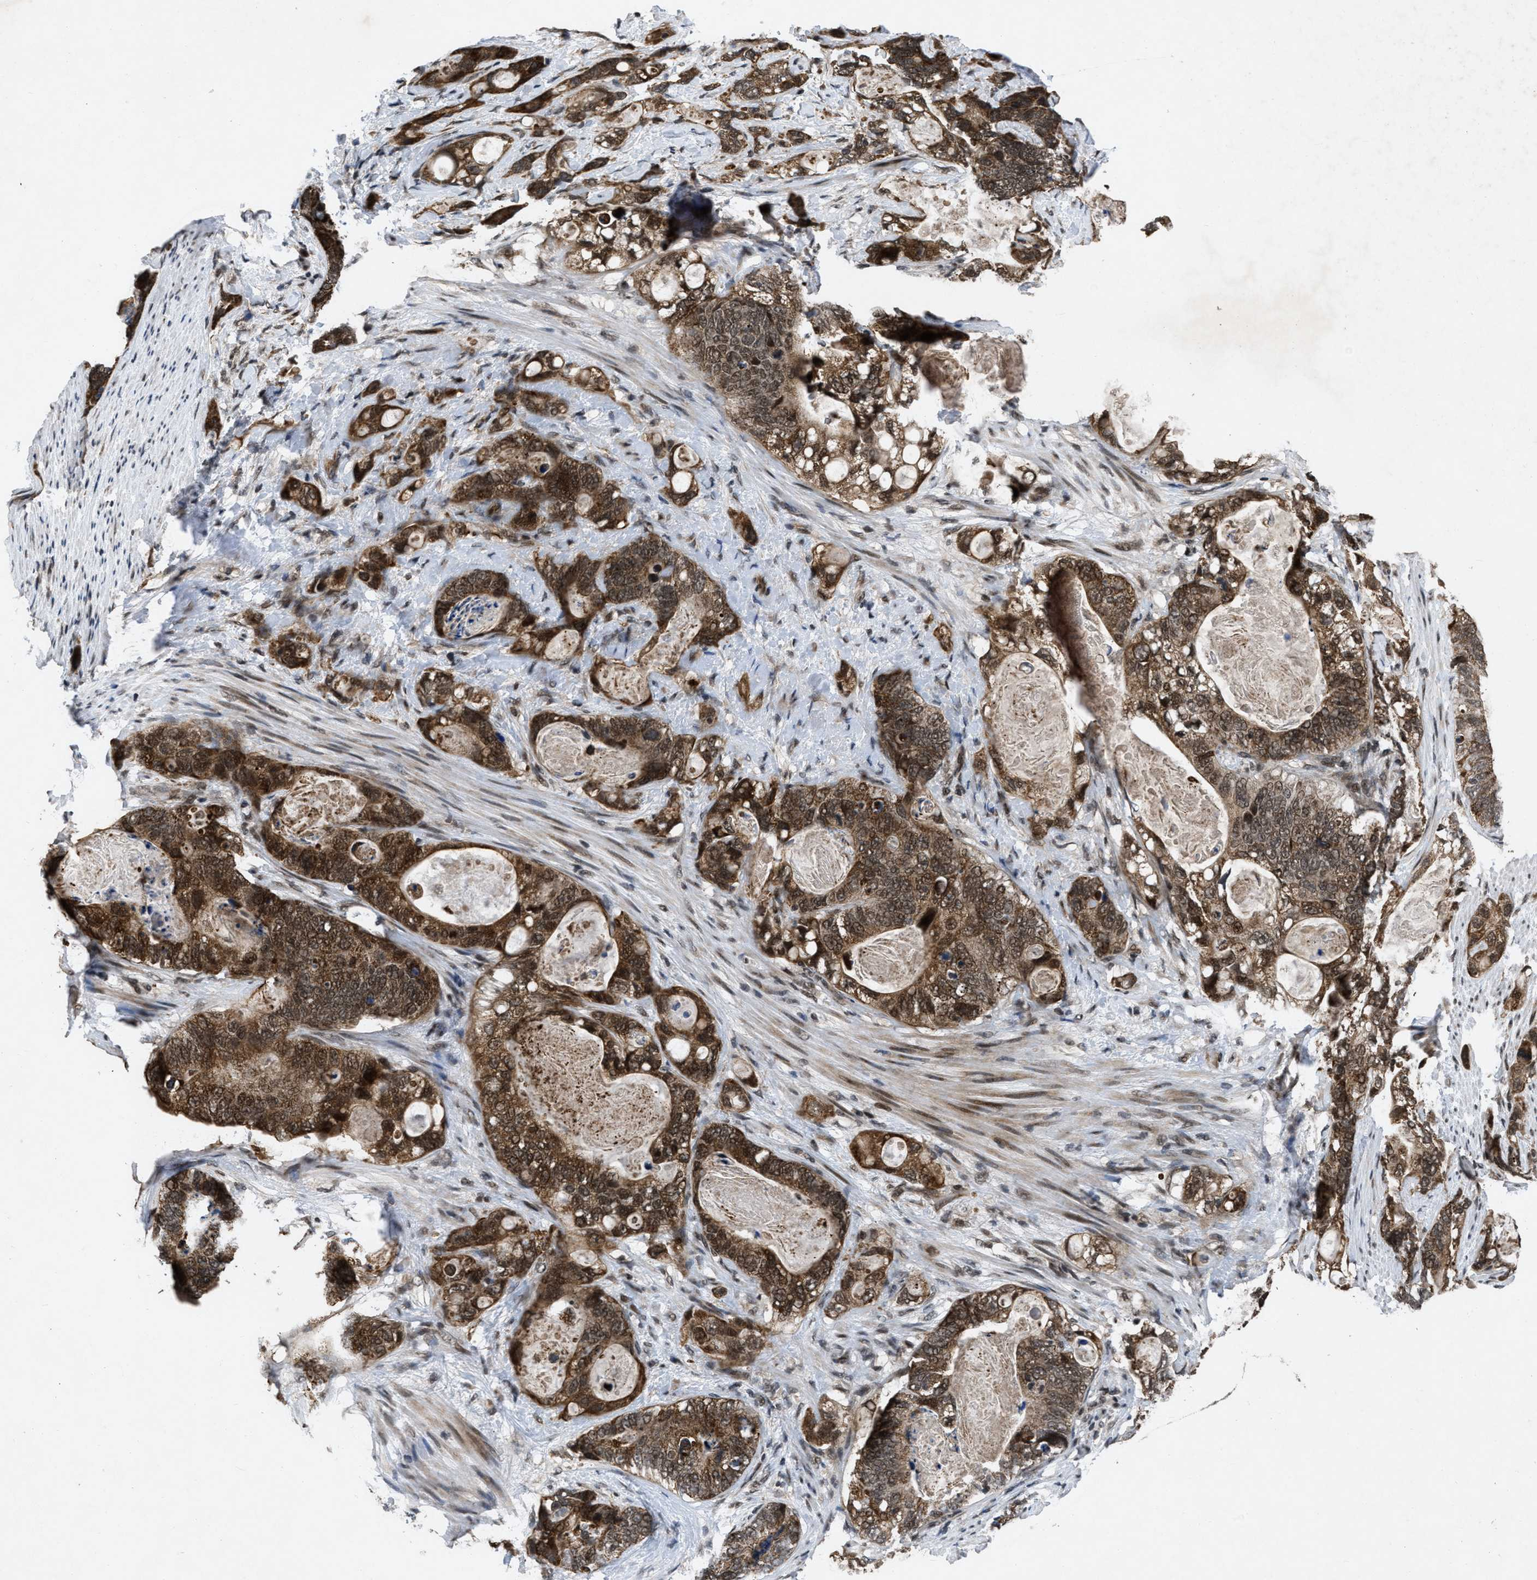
{"staining": {"intensity": "moderate", "quantity": ">75%", "location": "cytoplasmic/membranous,nuclear"}, "tissue": "stomach cancer", "cell_type": "Tumor cells", "image_type": "cancer", "snomed": [{"axis": "morphology", "description": "Normal tissue, NOS"}, {"axis": "morphology", "description": "Adenocarcinoma, NOS"}, {"axis": "topography", "description": "Stomach"}], "caption": "Approximately >75% of tumor cells in stomach adenocarcinoma show moderate cytoplasmic/membranous and nuclear protein positivity as visualized by brown immunohistochemical staining.", "gene": "ZNHIT1", "patient": {"sex": "female", "age": 89}}